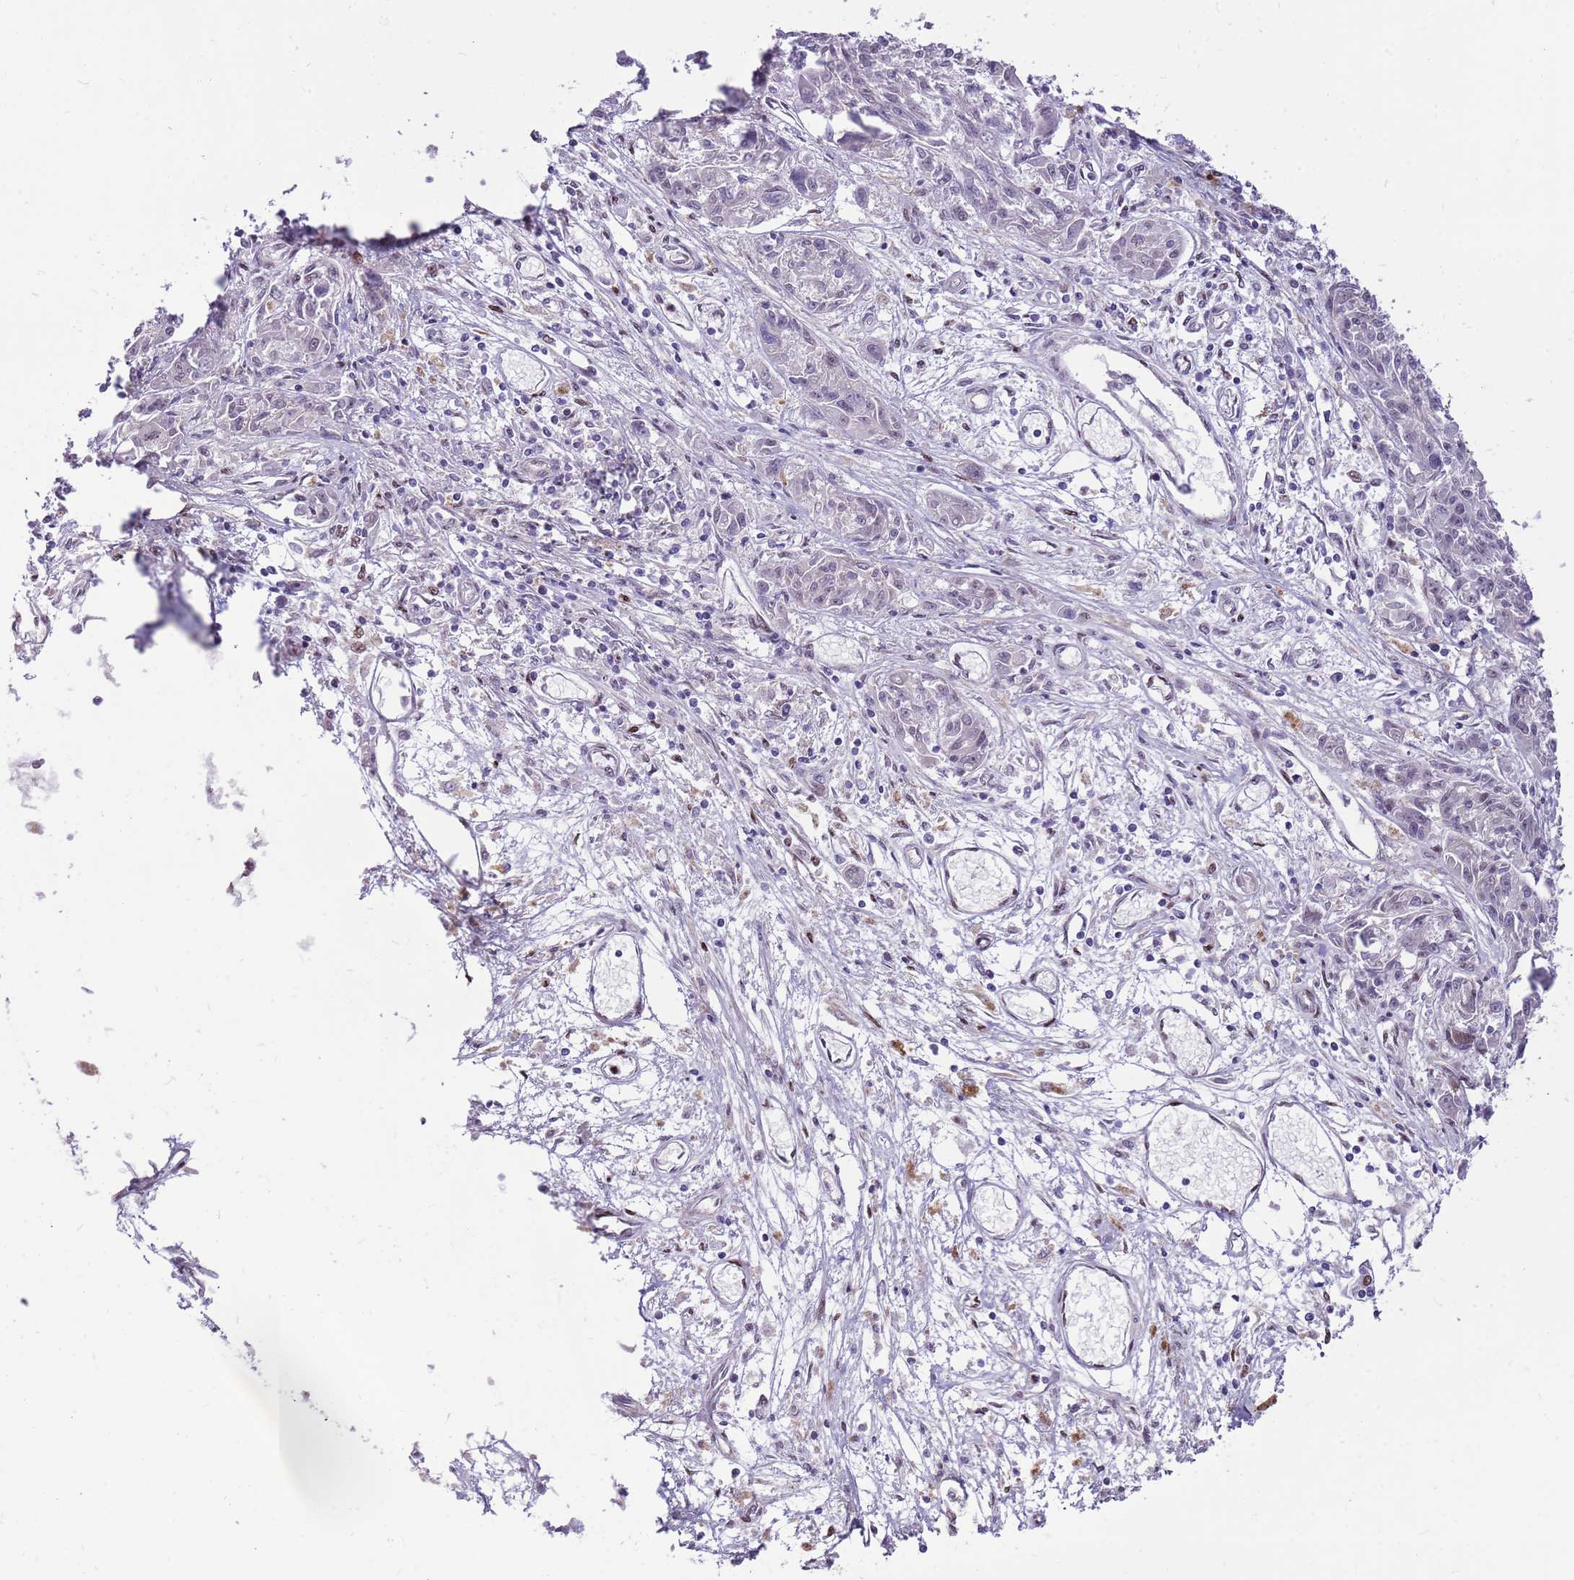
{"staining": {"intensity": "moderate", "quantity": "25%-75%", "location": "nuclear"}, "tissue": "melanoma", "cell_type": "Tumor cells", "image_type": "cancer", "snomed": [{"axis": "morphology", "description": "Malignant melanoma, NOS"}, {"axis": "topography", "description": "Skin"}], "caption": "Melanoma tissue shows moderate nuclear expression in approximately 25%-75% of tumor cells, visualized by immunohistochemistry. The staining was performed using DAB (3,3'-diaminobenzidine), with brown indicating positive protein expression. Nuclei are stained blue with hematoxylin.", "gene": "WASHC4", "patient": {"sex": "male", "age": 53}}